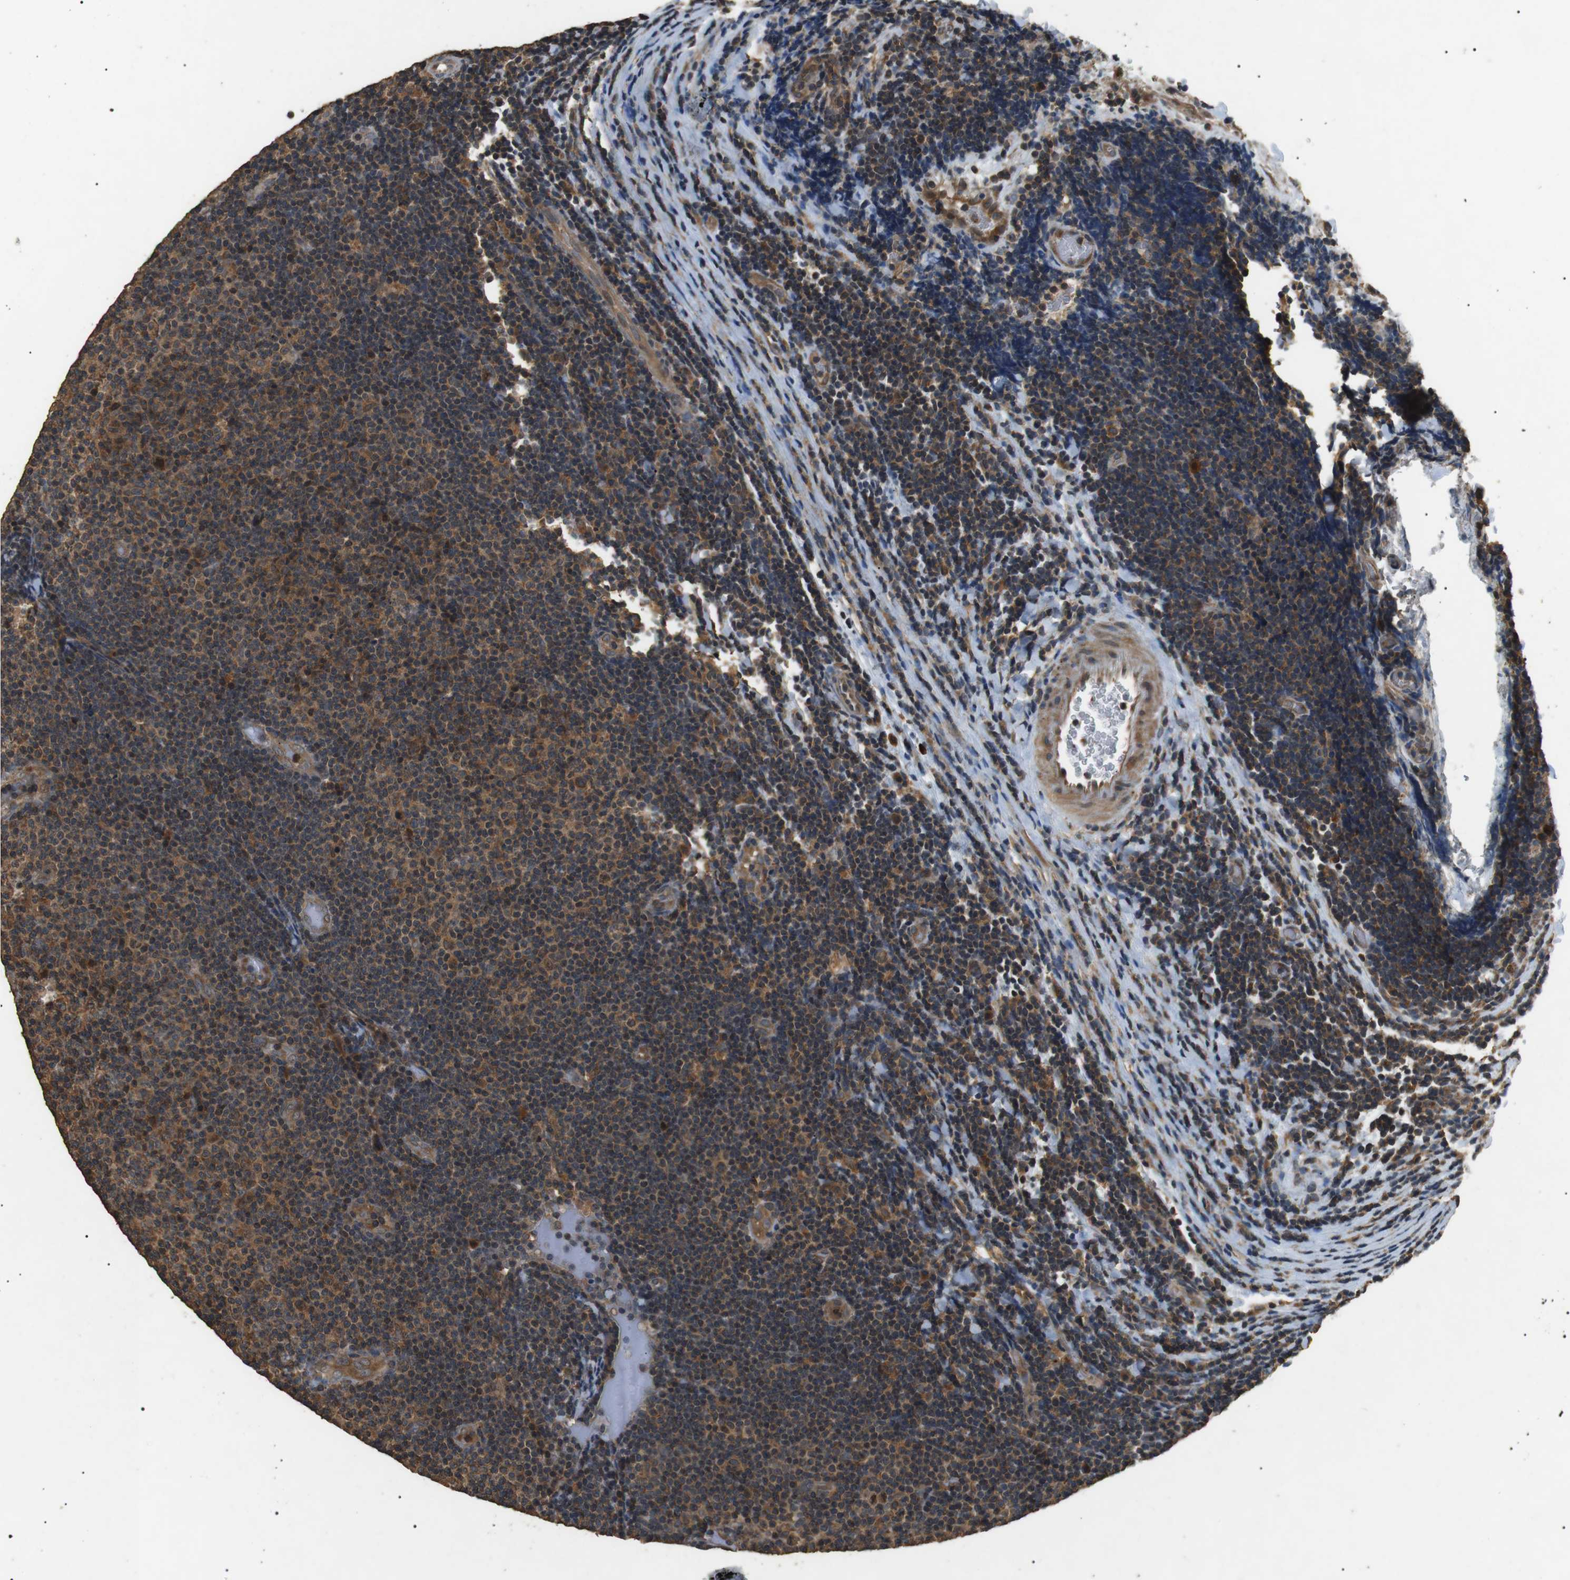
{"staining": {"intensity": "moderate", "quantity": ">75%", "location": "cytoplasmic/membranous"}, "tissue": "lymphoma", "cell_type": "Tumor cells", "image_type": "cancer", "snomed": [{"axis": "morphology", "description": "Malignant lymphoma, non-Hodgkin's type, Low grade"}, {"axis": "topography", "description": "Lymph node"}], "caption": "This is an image of IHC staining of lymphoma, which shows moderate staining in the cytoplasmic/membranous of tumor cells.", "gene": "TBC1D15", "patient": {"sex": "male", "age": 83}}